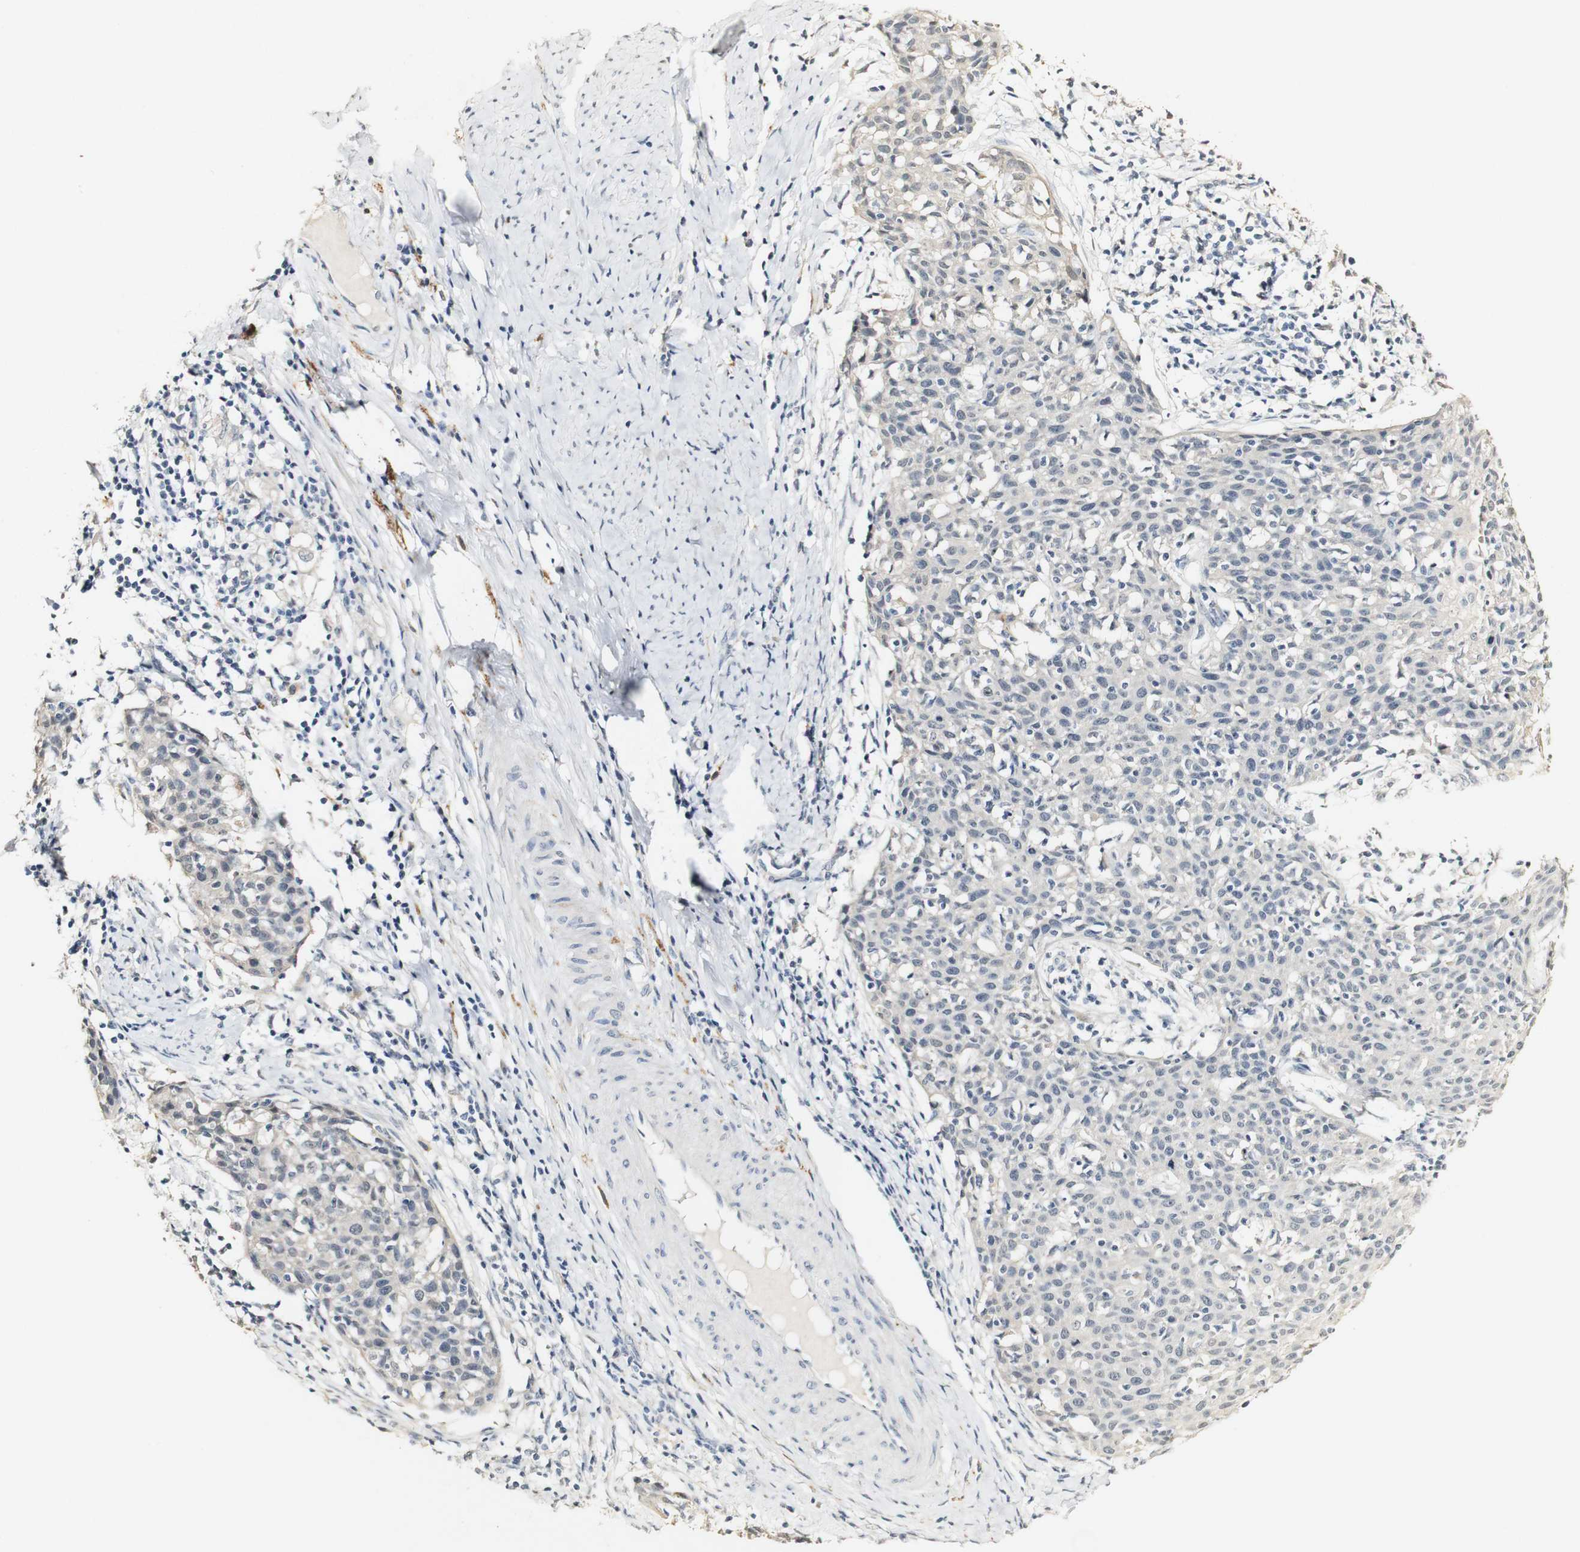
{"staining": {"intensity": "negative", "quantity": "none", "location": "none"}, "tissue": "cervical cancer", "cell_type": "Tumor cells", "image_type": "cancer", "snomed": [{"axis": "morphology", "description": "Squamous cell carcinoma, NOS"}, {"axis": "topography", "description": "Cervix"}], "caption": "DAB immunohistochemical staining of squamous cell carcinoma (cervical) shows no significant staining in tumor cells.", "gene": "SYT7", "patient": {"sex": "female", "age": 38}}